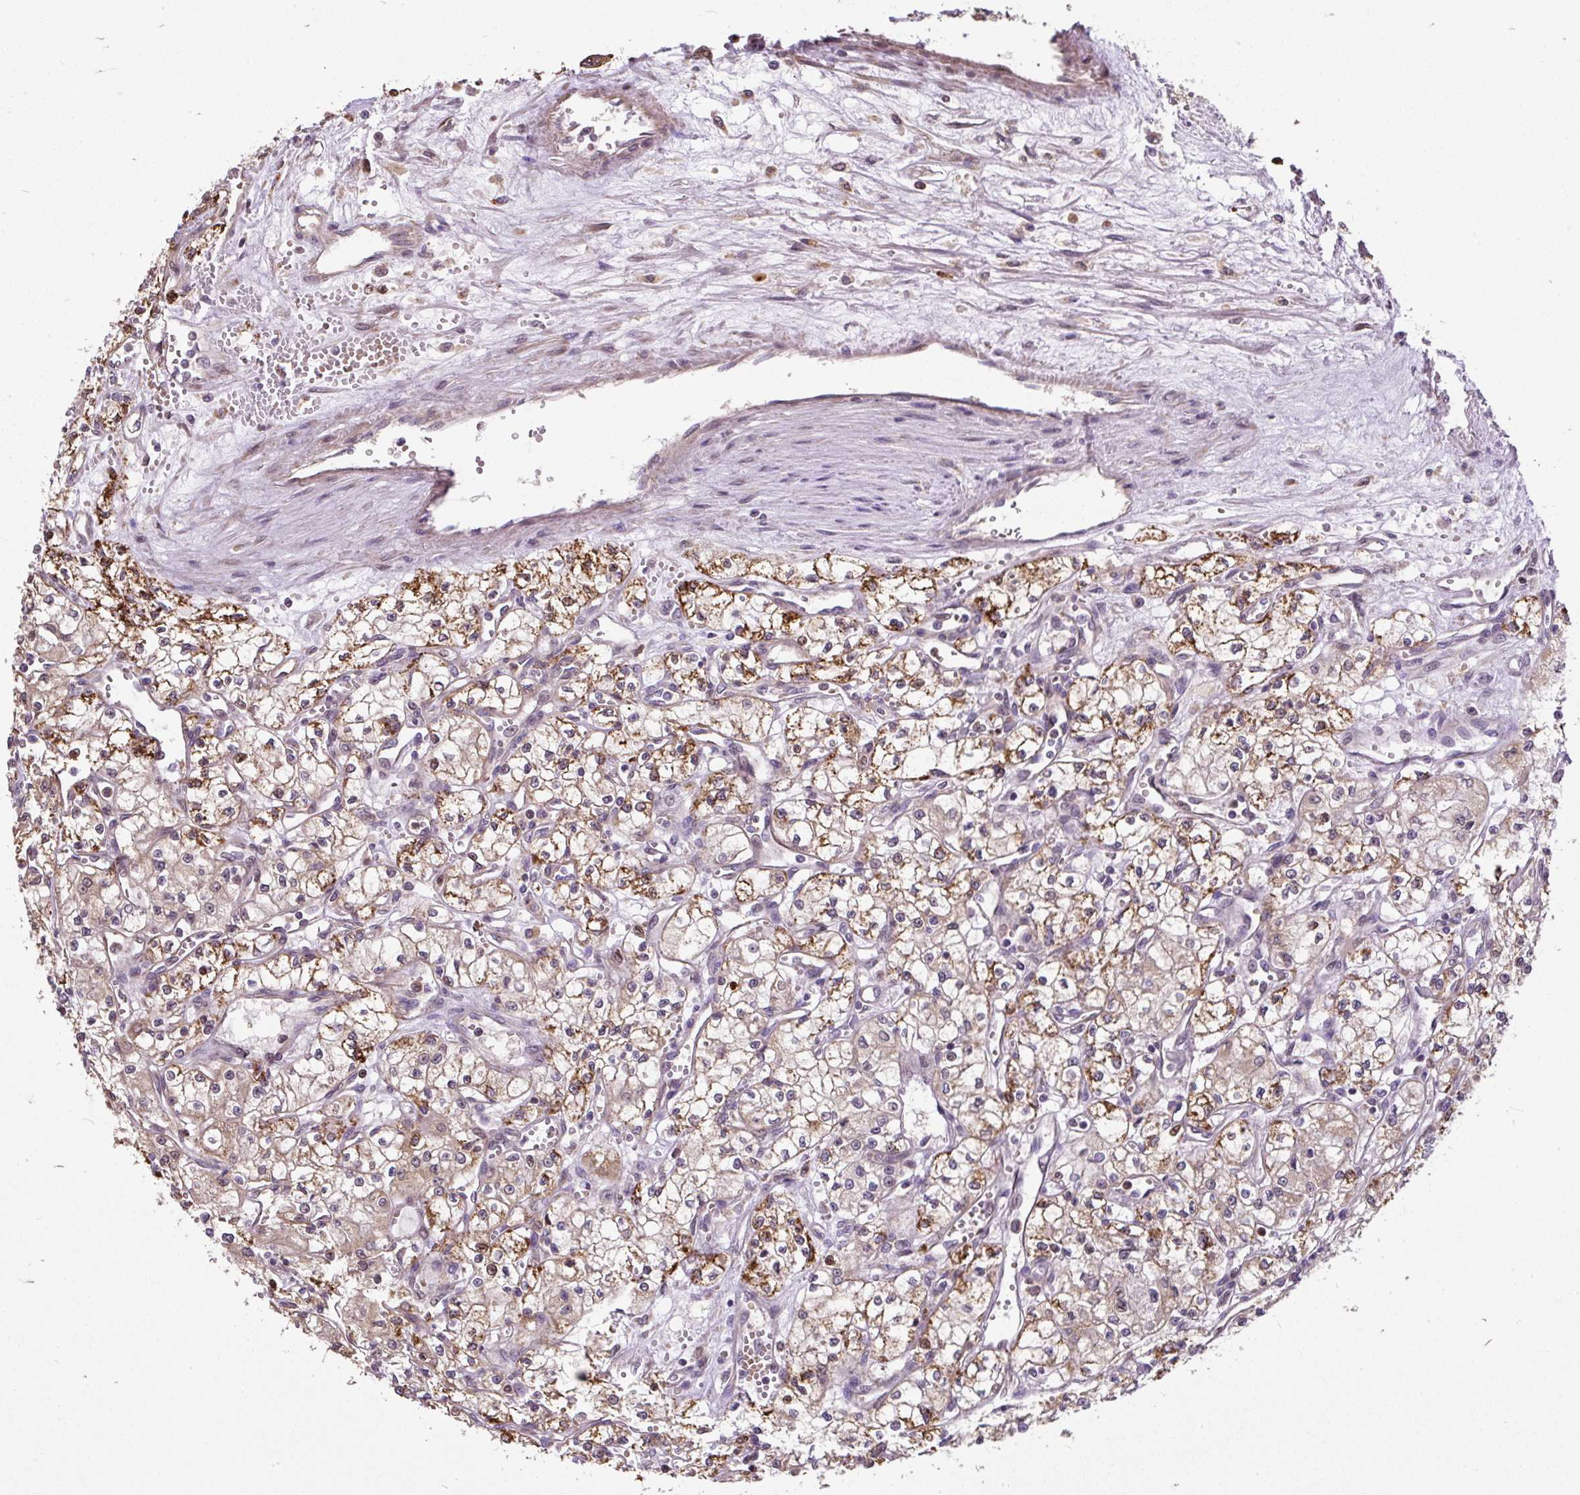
{"staining": {"intensity": "moderate", "quantity": ">75%", "location": "cytoplasmic/membranous,nuclear"}, "tissue": "renal cancer", "cell_type": "Tumor cells", "image_type": "cancer", "snomed": [{"axis": "morphology", "description": "Adenocarcinoma, NOS"}, {"axis": "topography", "description": "Kidney"}], "caption": "Renal adenocarcinoma stained for a protein (brown) exhibits moderate cytoplasmic/membranous and nuclear positive positivity in about >75% of tumor cells.", "gene": "PUS7L", "patient": {"sex": "male", "age": 59}}